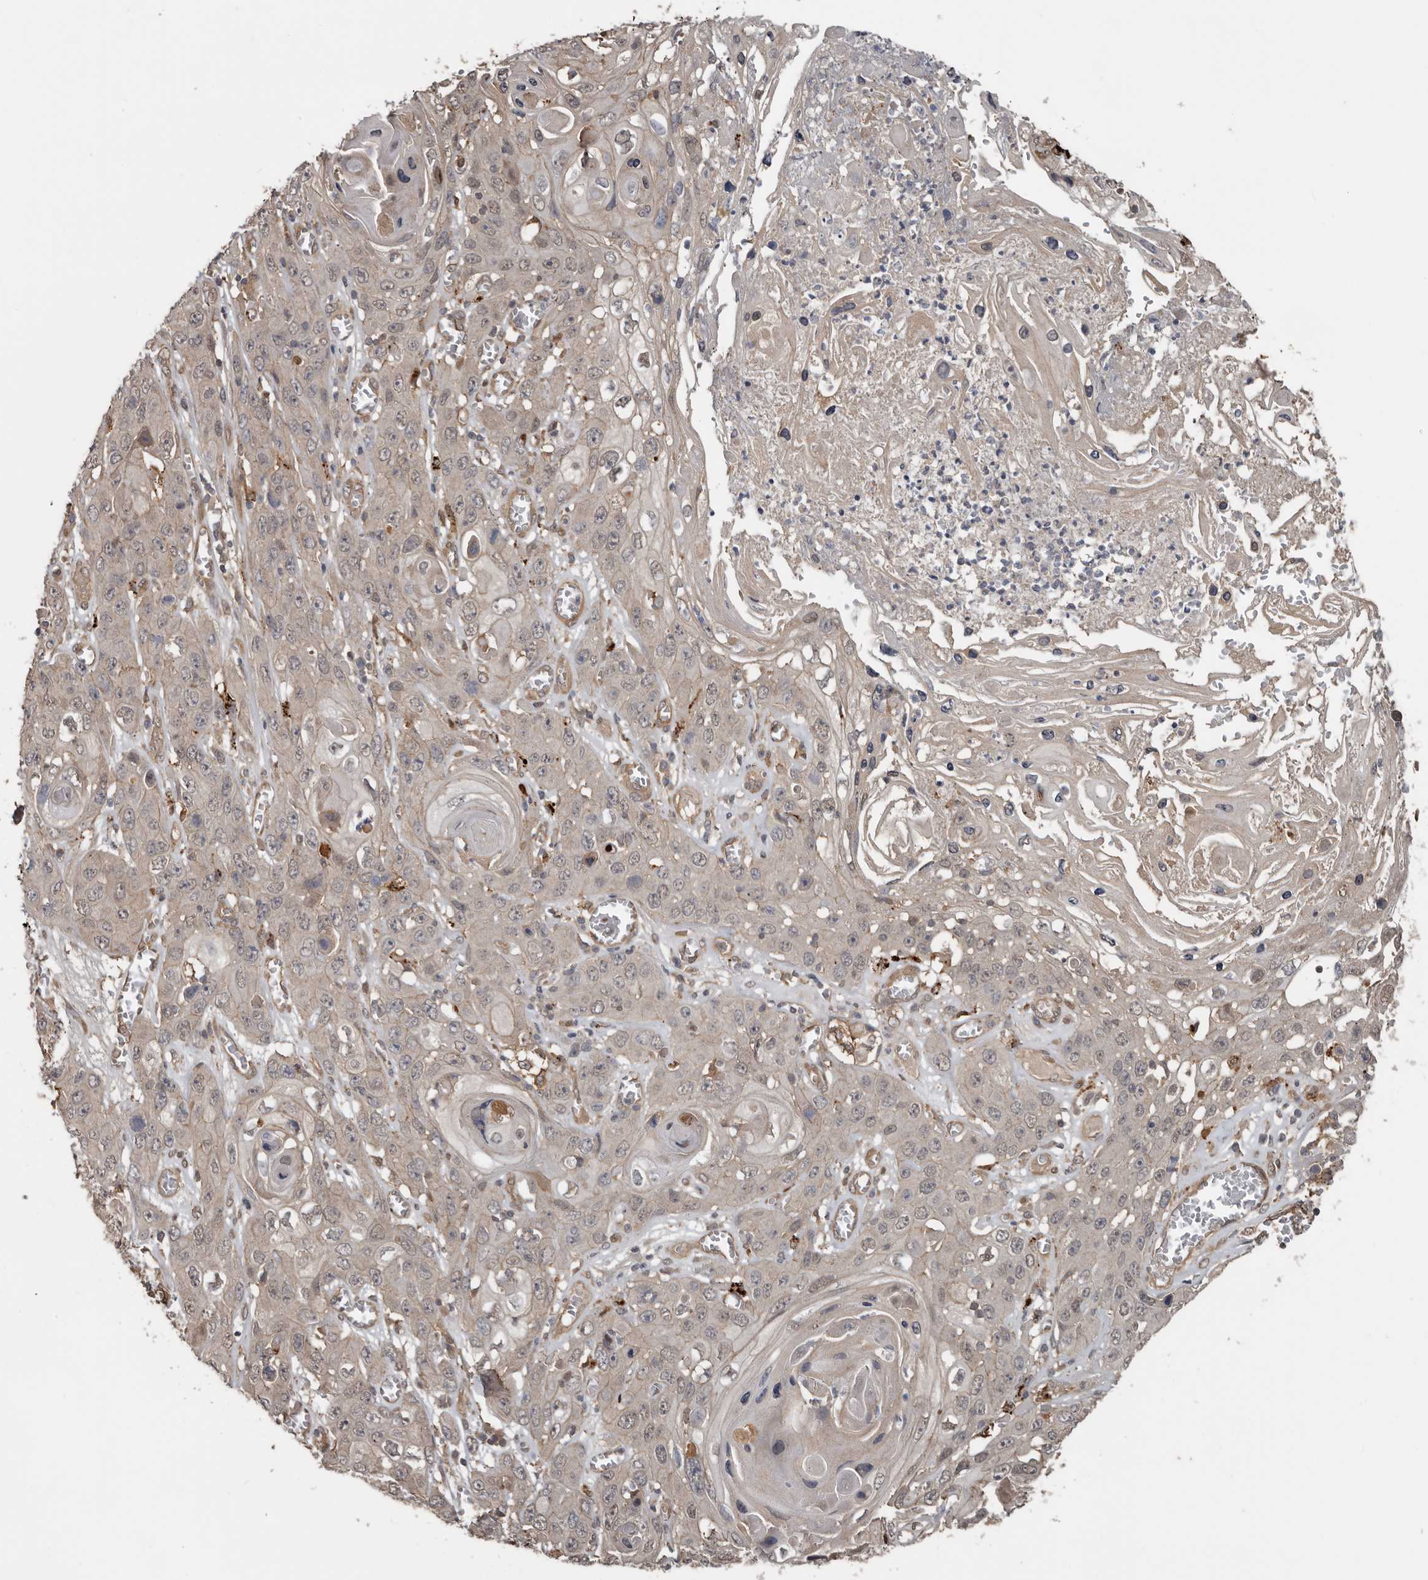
{"staining": {"intensity": "weak", "quantity": "<25%", "location": "nuclear"}, "tissue": "skin cancer", "cell_type": "Tumor cells", "image_type": "cancer", "snomed": [{"axis": "morphology", "description": "Squamous cell carcinoma, NOS"}, {"axis": "topography", "description": "Skin"}], "caption": "IHC histopathology image of human skin cancer stained for a protein (brown), which shows no expression in tumor cells.", "gene": "EXOC3L1", "patient": {"sex": "male", "age": 55}}